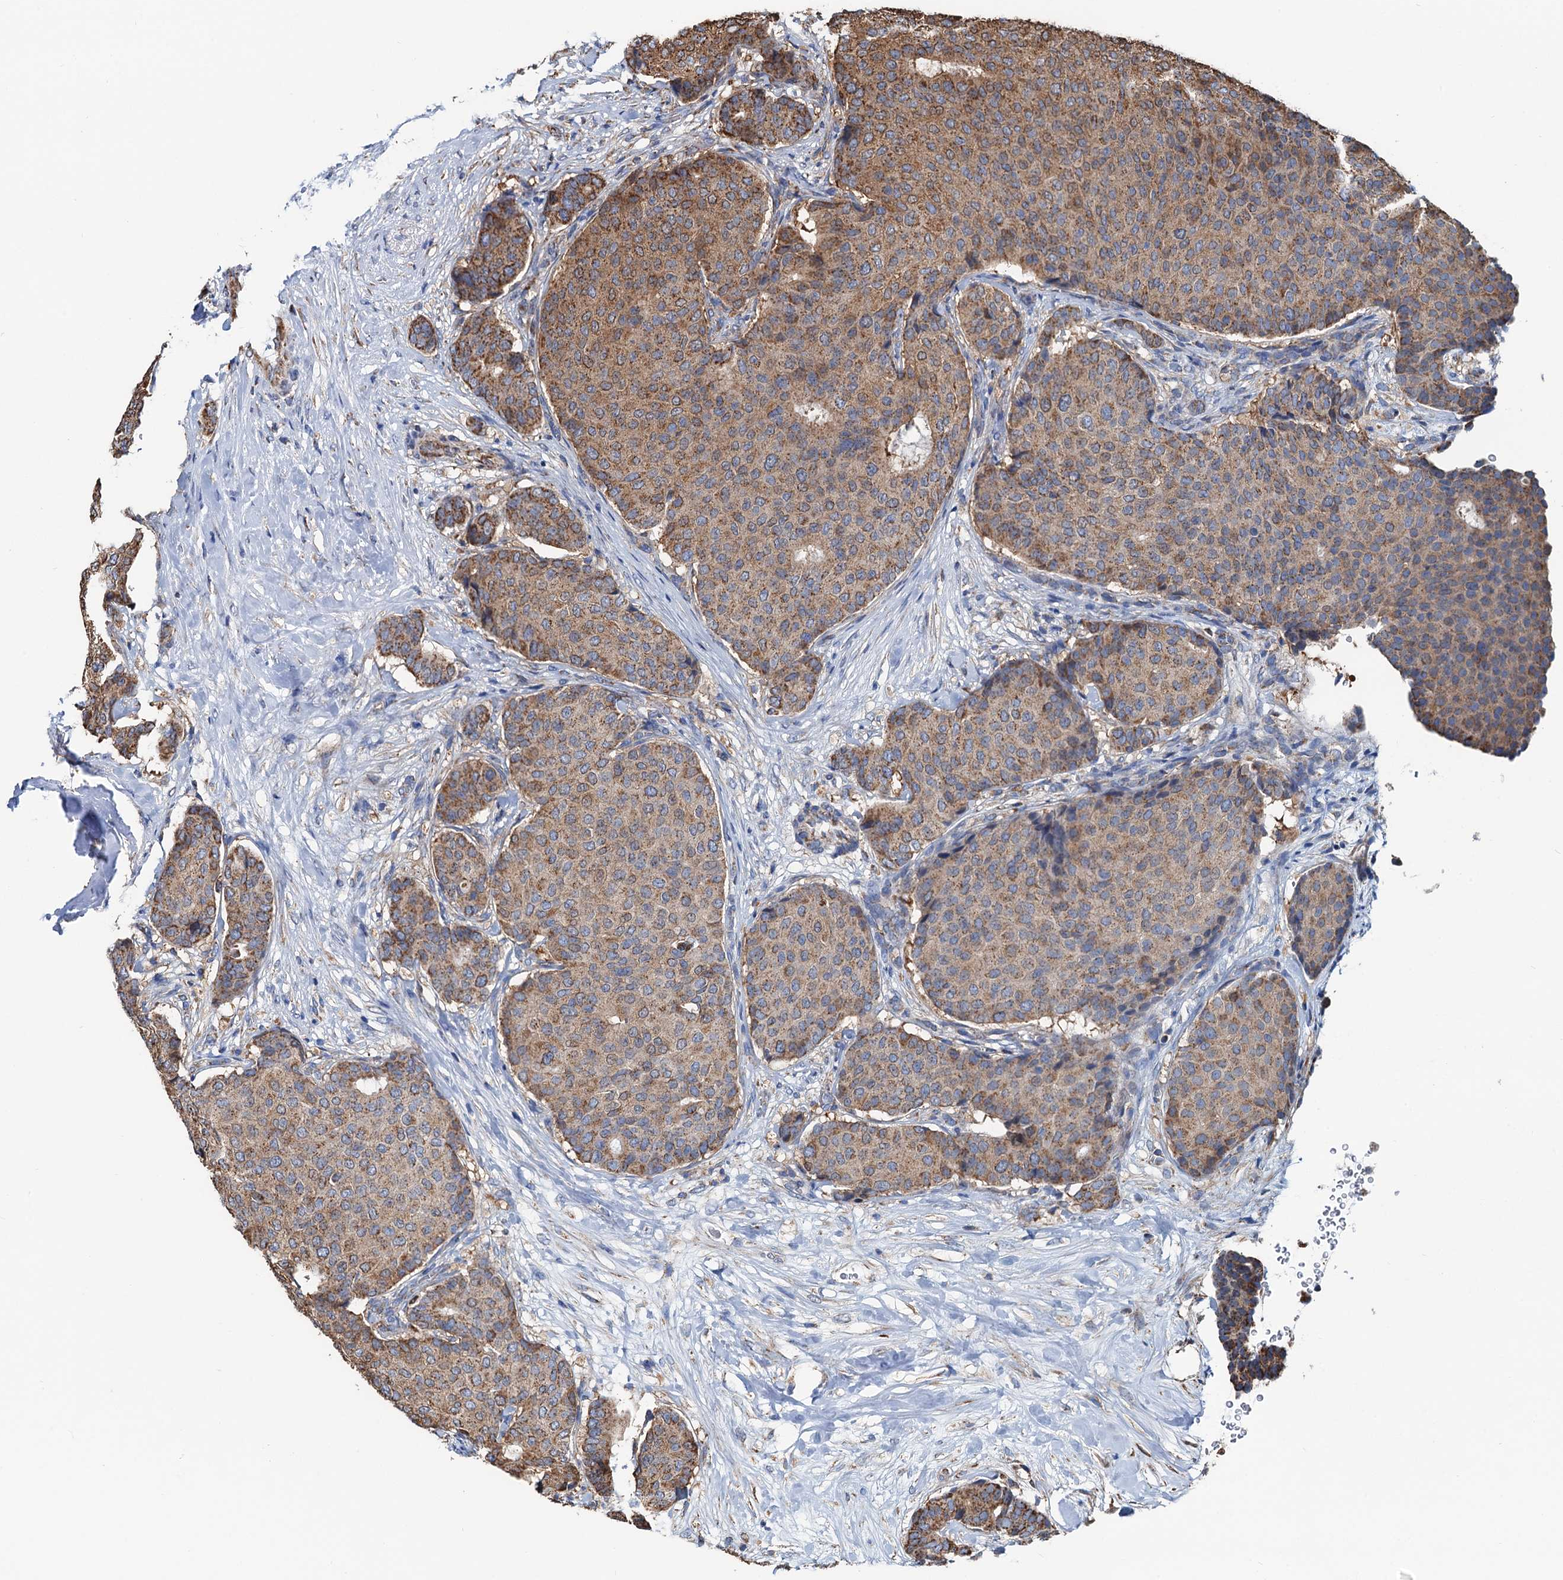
{"staining": {"intensity": "moderate", "quantity": ">75%", "location": "cytoplasmic/membranous"}, "tissue": "breast cancer", "cell_type": "Tumor cells", "image_type": "cancer", "snomed": [{"axis": "morphology", "description": "Duct carcinoma"}, {"axis": "topography", "description": "Breast"}], "caption": "Brown immunohistochemical staining in breast cancer shows moderate cytoplasmic/membranous positivity in about >75% of tumor cells.", "gene": "AAGAB", "patient": {"sex": "female", "age": 75}}